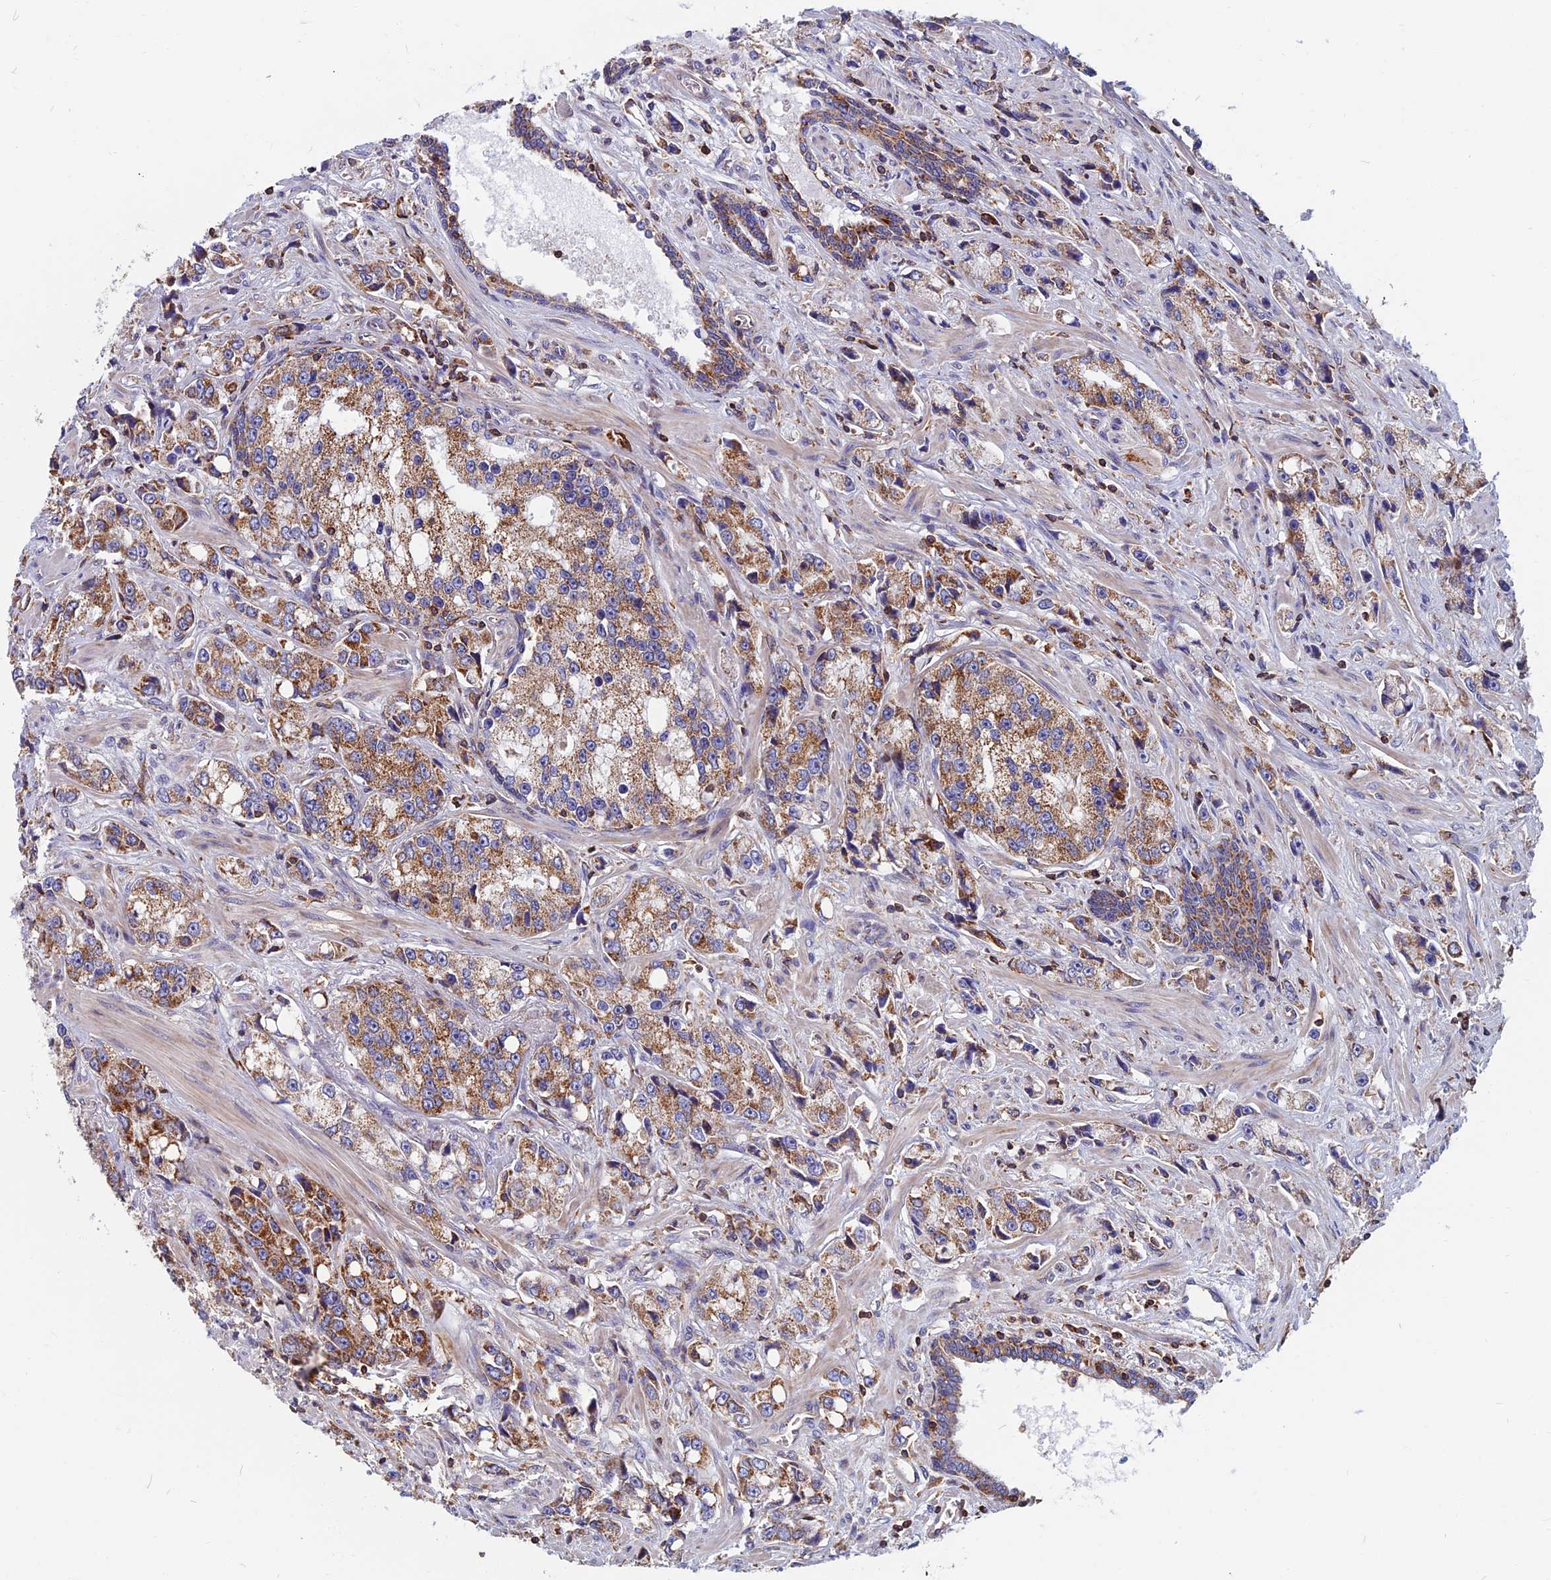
{"staining": {"intensity": "moderate", "quantity": ">75%", "location": "cytoplasmic/membranous"}, "tissue": "prostate cancer", "cell_type": "Tumor cells", "image_type": "cancer", "snomed": [{"axis": "morphology", "description": "Adenocarcinoma, High grade"}, {"axis": "topography", "description": "Prostate"}], "caption": "Protein staining of high-grade adenocarcinoma (prostate) tissue demonstrates moderate cytoplasmic/membranous positivity in about >75% of tumor cells.", "gene": "HSD17B8", "patient": {"sex": "male", "age": 74}}